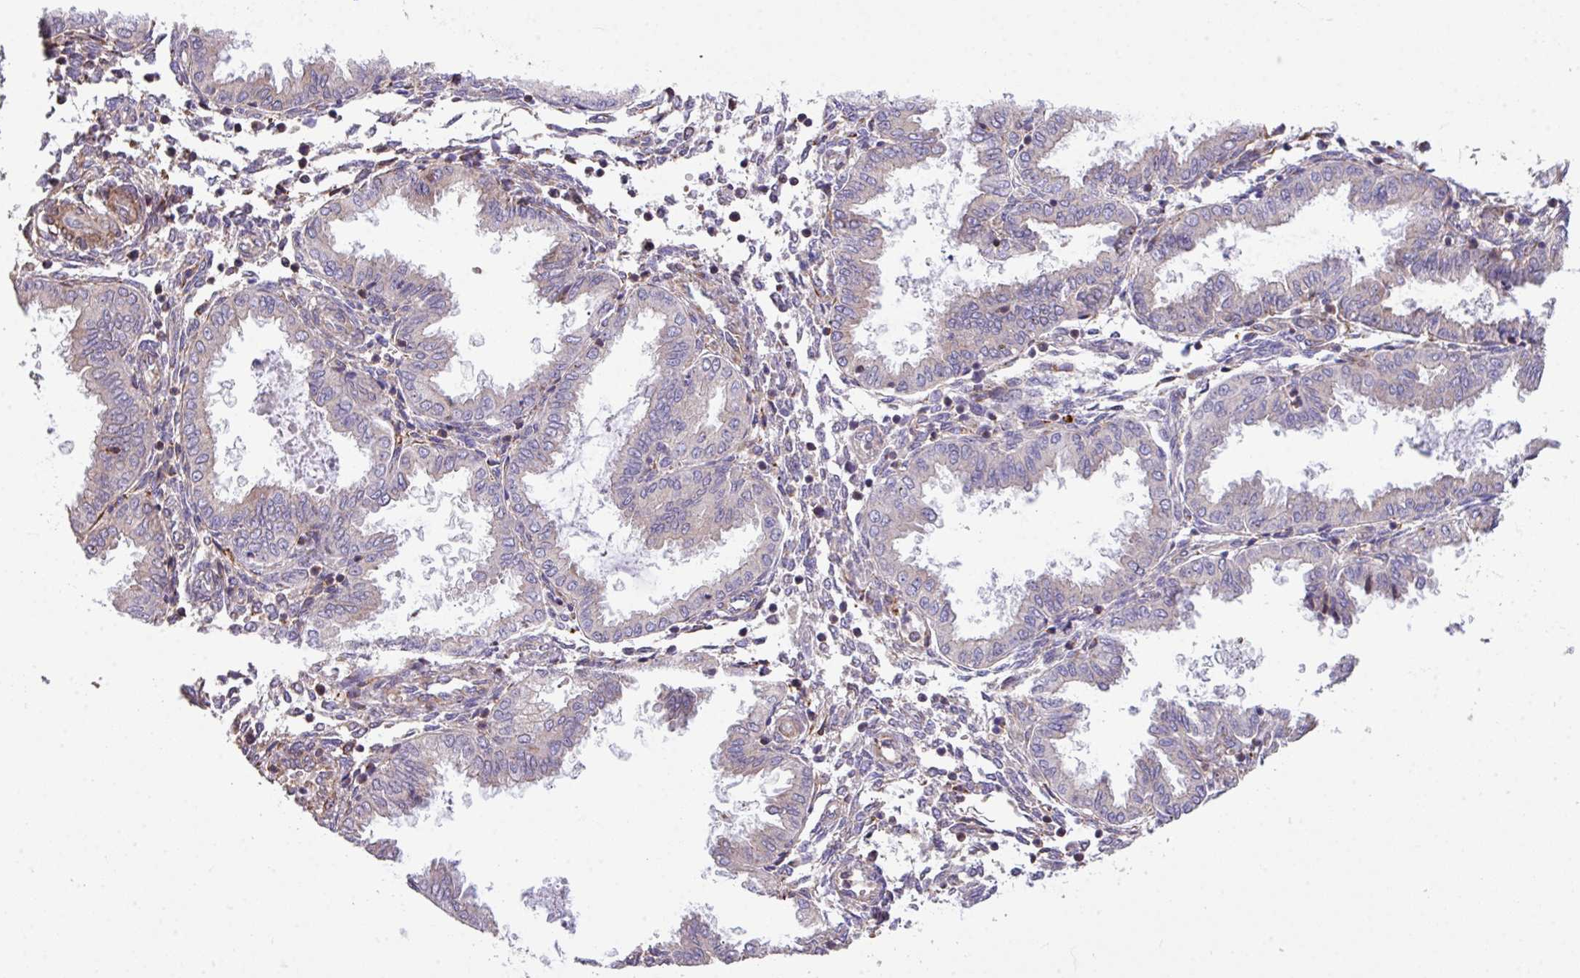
{"staining": {"intensity": "negative", "quantity": "none", "location": "none"}, "tissue": "endometrium", "cell_type": "Cells in endometrial stroma", "image_type": "normal", "snomed": [{"axis": "morphology", "description": "Normal tissue, NOS"}, {"axis": "topography", "description": "Endometrium"}], "caption": "High power microscopy image of an IHC photomicrograph of normal endometrium, revealing no significant expression in cells in endometrial stroma. (Stains: DAB IHC with hematoxylin counter stain, Microscopy: brightfield microscopy at high magnification).", "gene": "LRRC41", "patient": {"sex": "female", "age": 33}}